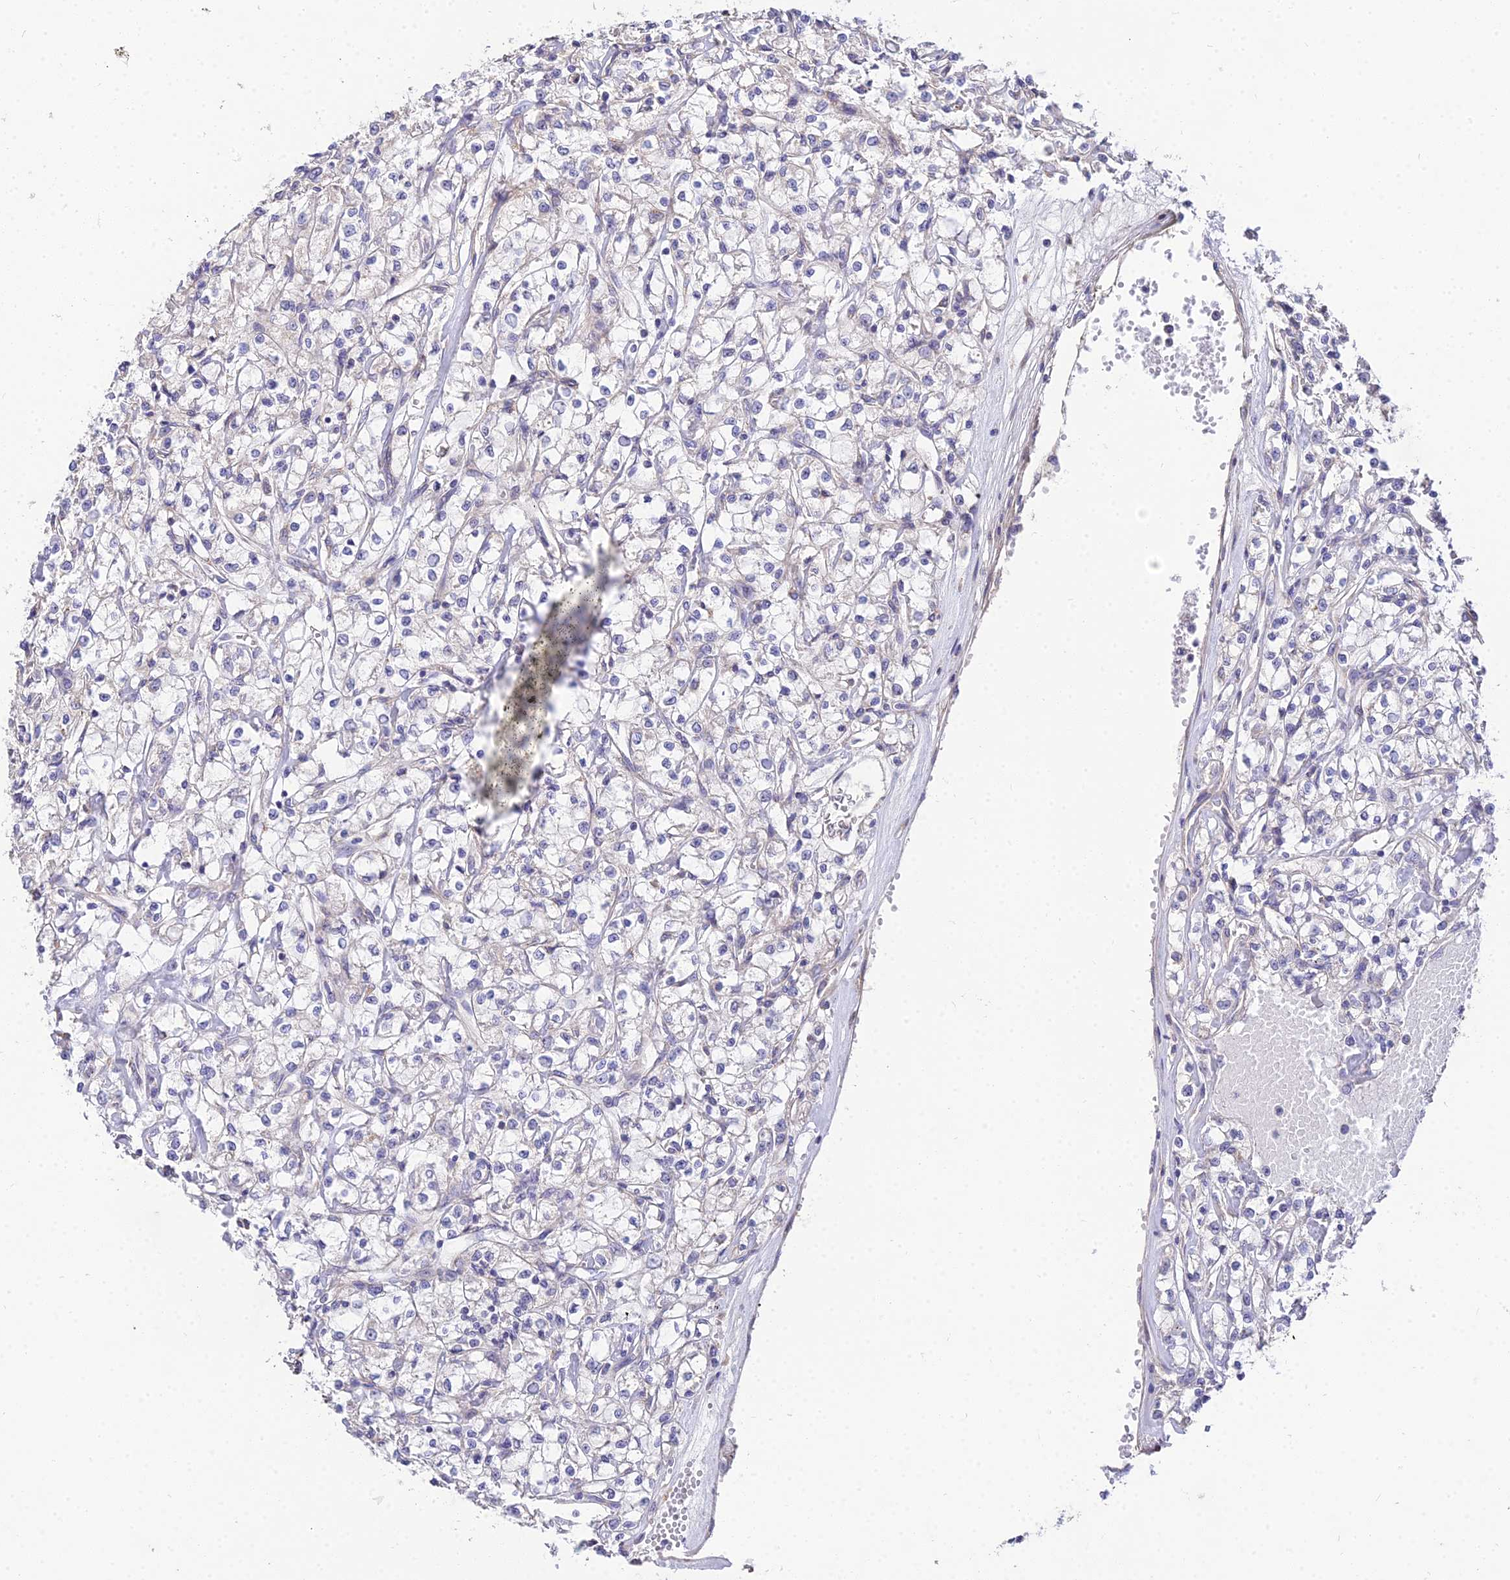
{"staining": {"intensity": "negative", "quantity": "none", "location": "none"}, "tissue": "renal cancer", "cell_type": "Tumor cells", "image_type": "cancer", "snomed": [{"axis": "morphology", "description": "Adenocarcinoma, NOS"}, {"axis": "topography", "description": "Kidney"}], "caption": "Photomicrograph shows no protein positivity in tumor cells of renal cancer (adenocarcinoma) tissue.", "gene": "ARL8B", "patient": {"sex": "female", "age": 59}}